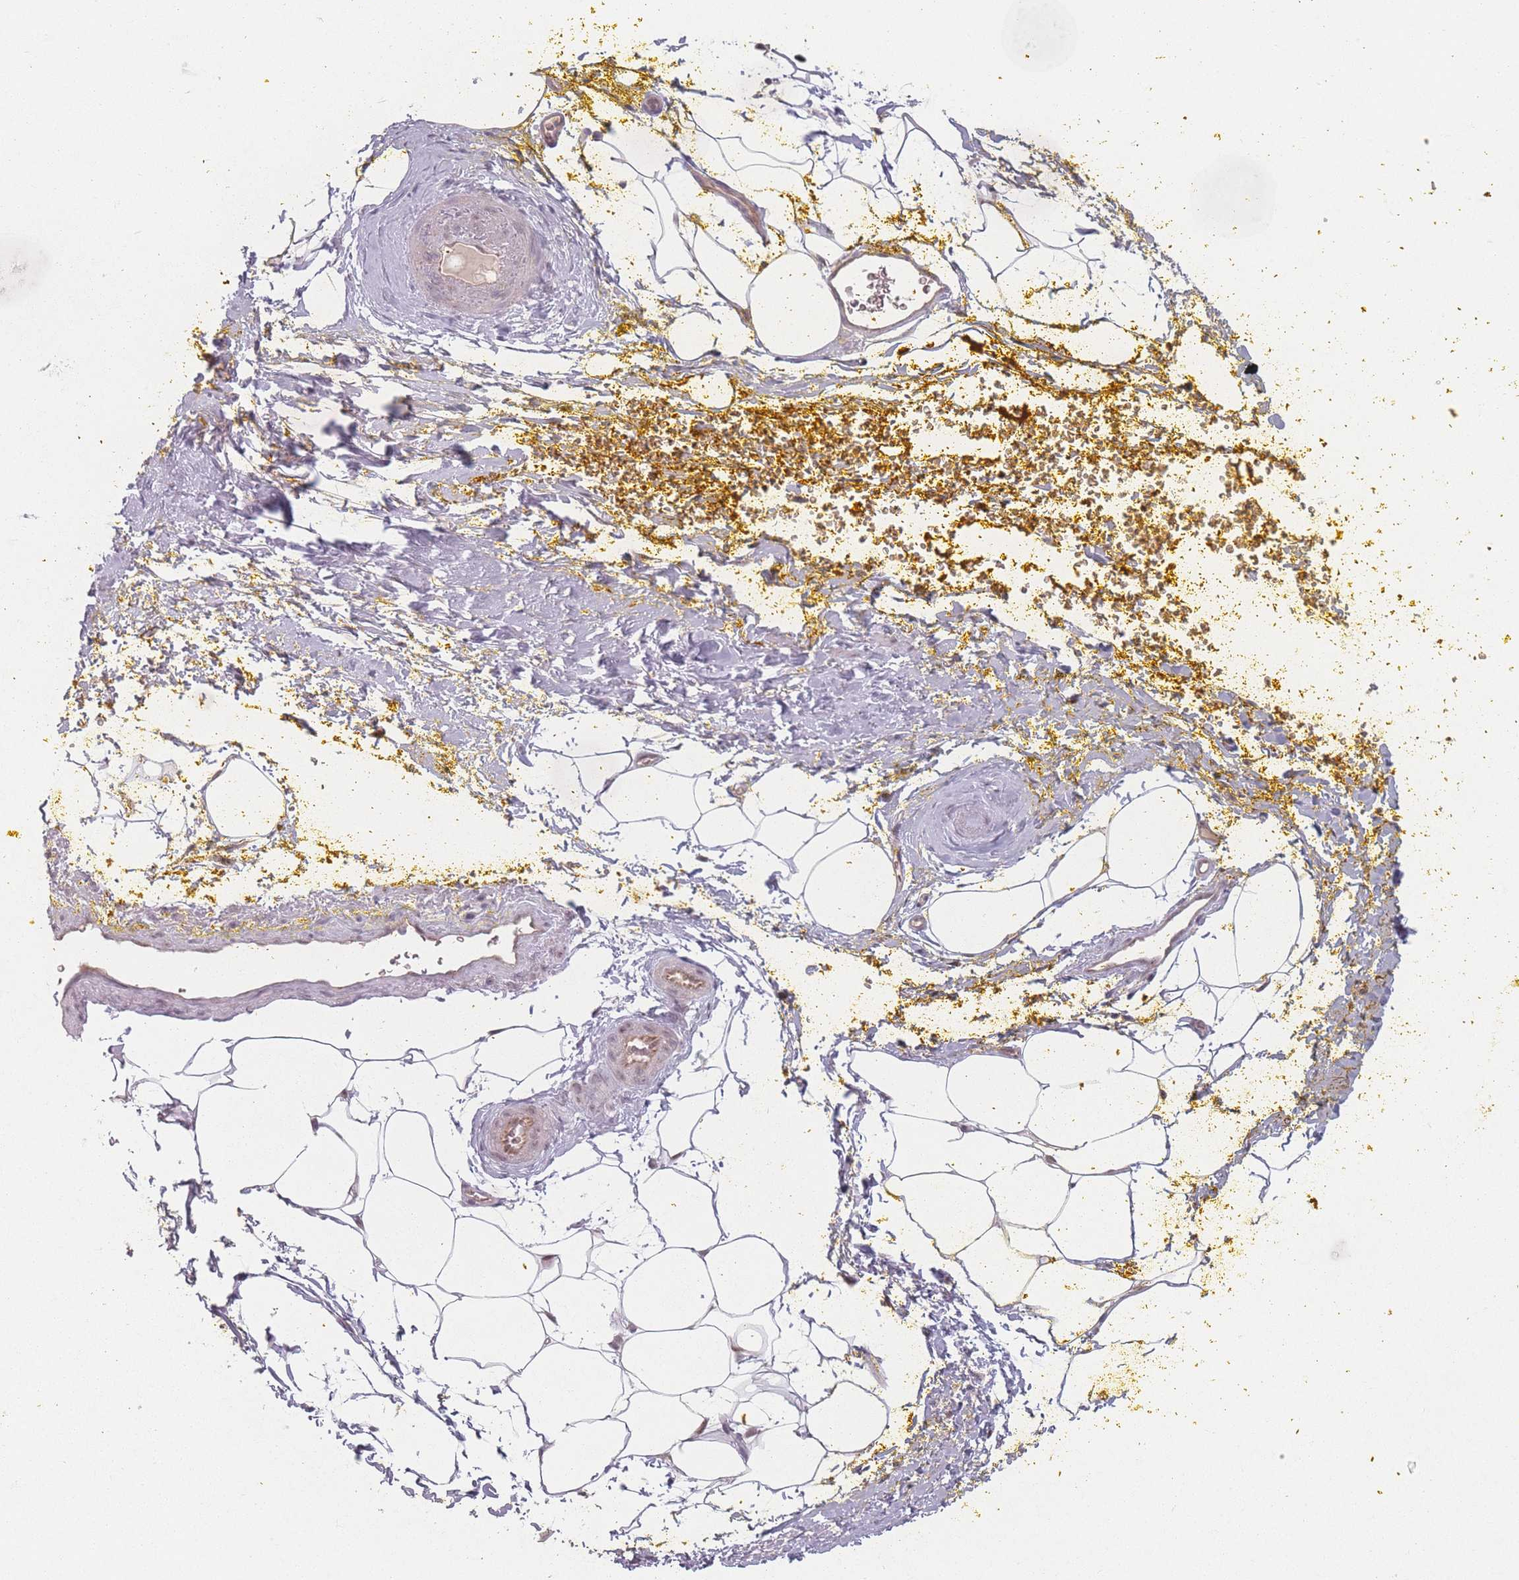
{"staining": {"intensity": "weak", "quantity": "<25%", "location": "nuclear"}, "tissue": "adipose tissue", "cell_type": "Adipocytes", "image_type": "normal", "snomed": [{"axis": "morphology", "description": "Normal tissue, NOS"}, {"axis": "morphology", "description": "Adenocarcinoma, Low grade"}, {"axis": "topography", "description": "Prostate"}, {"axis": "topography", "description": "Peripheral nerve tissue"}], "caption": "This micrograph is of normal adipose tissue stained with immunohistochemistry (IHC) to label a protein in brown with the nuclei are counter-stained blue. There is no staining in adipocytes.", "gene": "ZC3H14", "patient": {"sex": "male", "age": 63}}